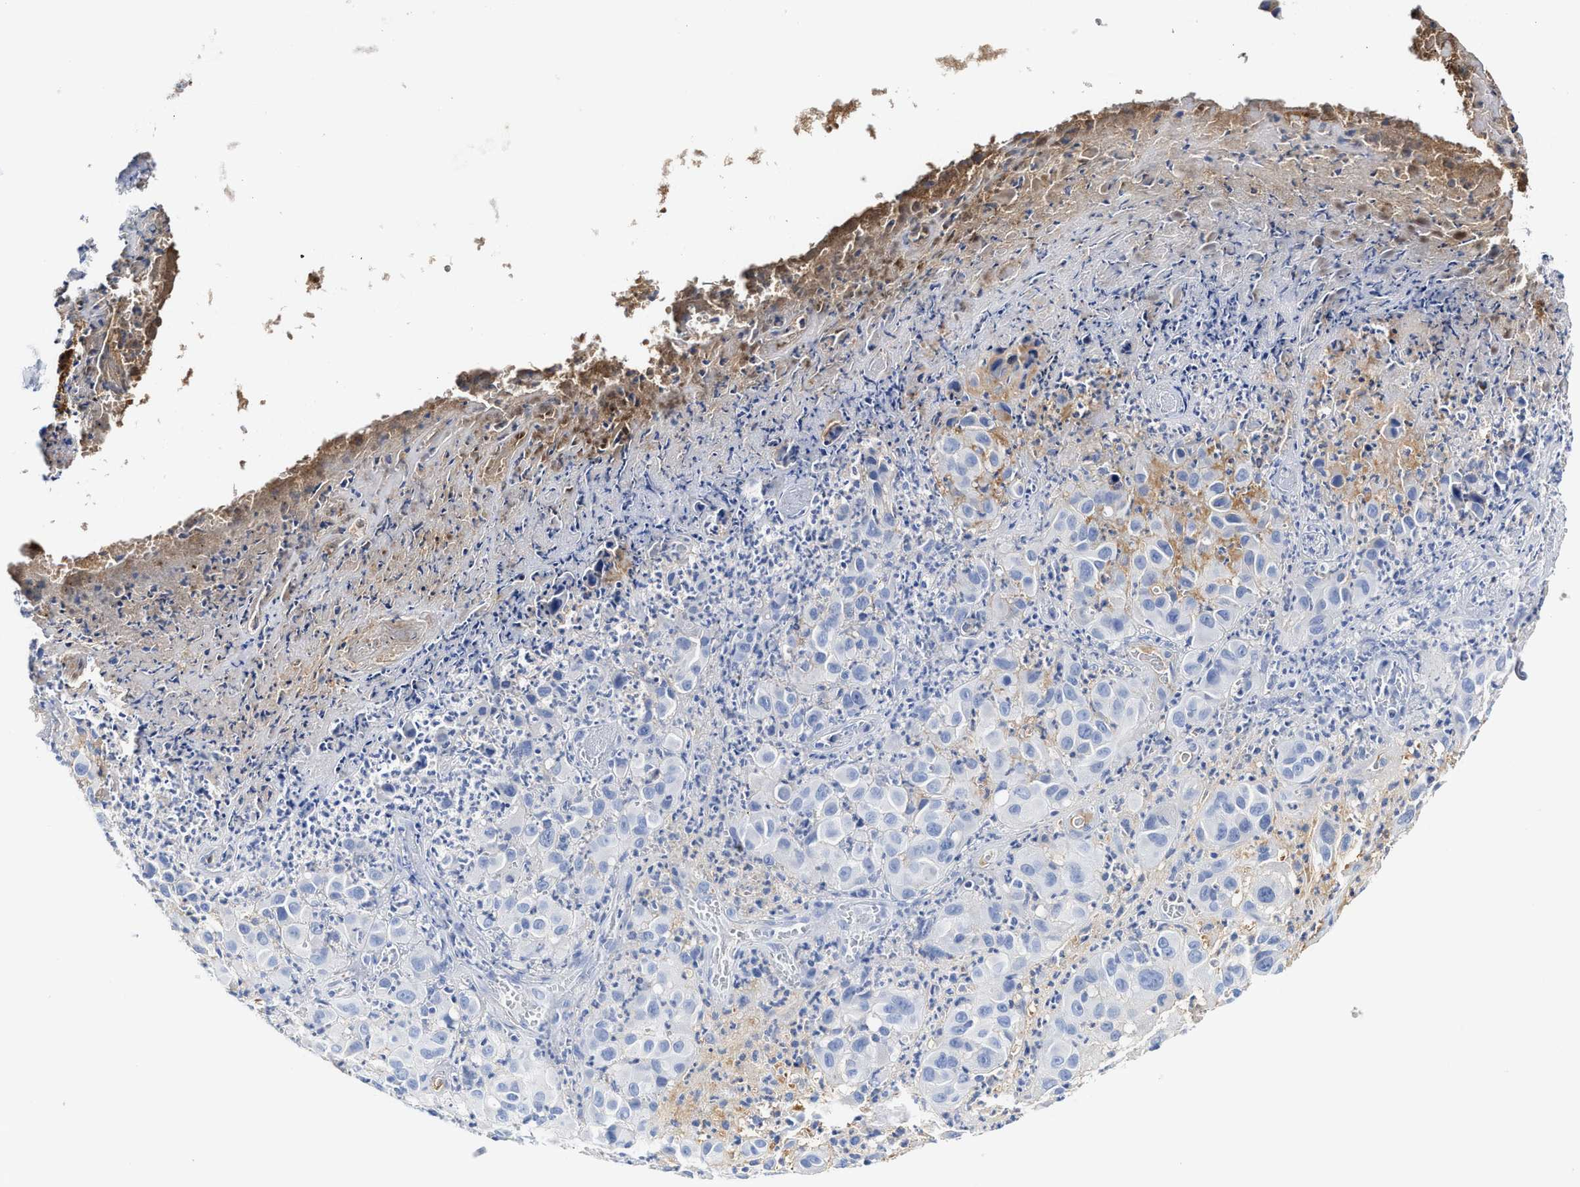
{"staining": {"intensity": "negative", "quantity": "none", "location": "none"}, "tissue": "melanoma", "cell_type": "Tumor cells", "image_type": "cancer", "snomed": [{"axis": "morphology", "description": "Malignant melanoma, NOS"}, {"axis": "topography", "description": "Skin"}], "caption": "Protein analysis of melanoma displays no significant positivity in tumor cells. (Immunohistochemistry, brightfield microscopy, high magnification).", "gene": "C2", "patient": {"sex": "female", "age": 21}}